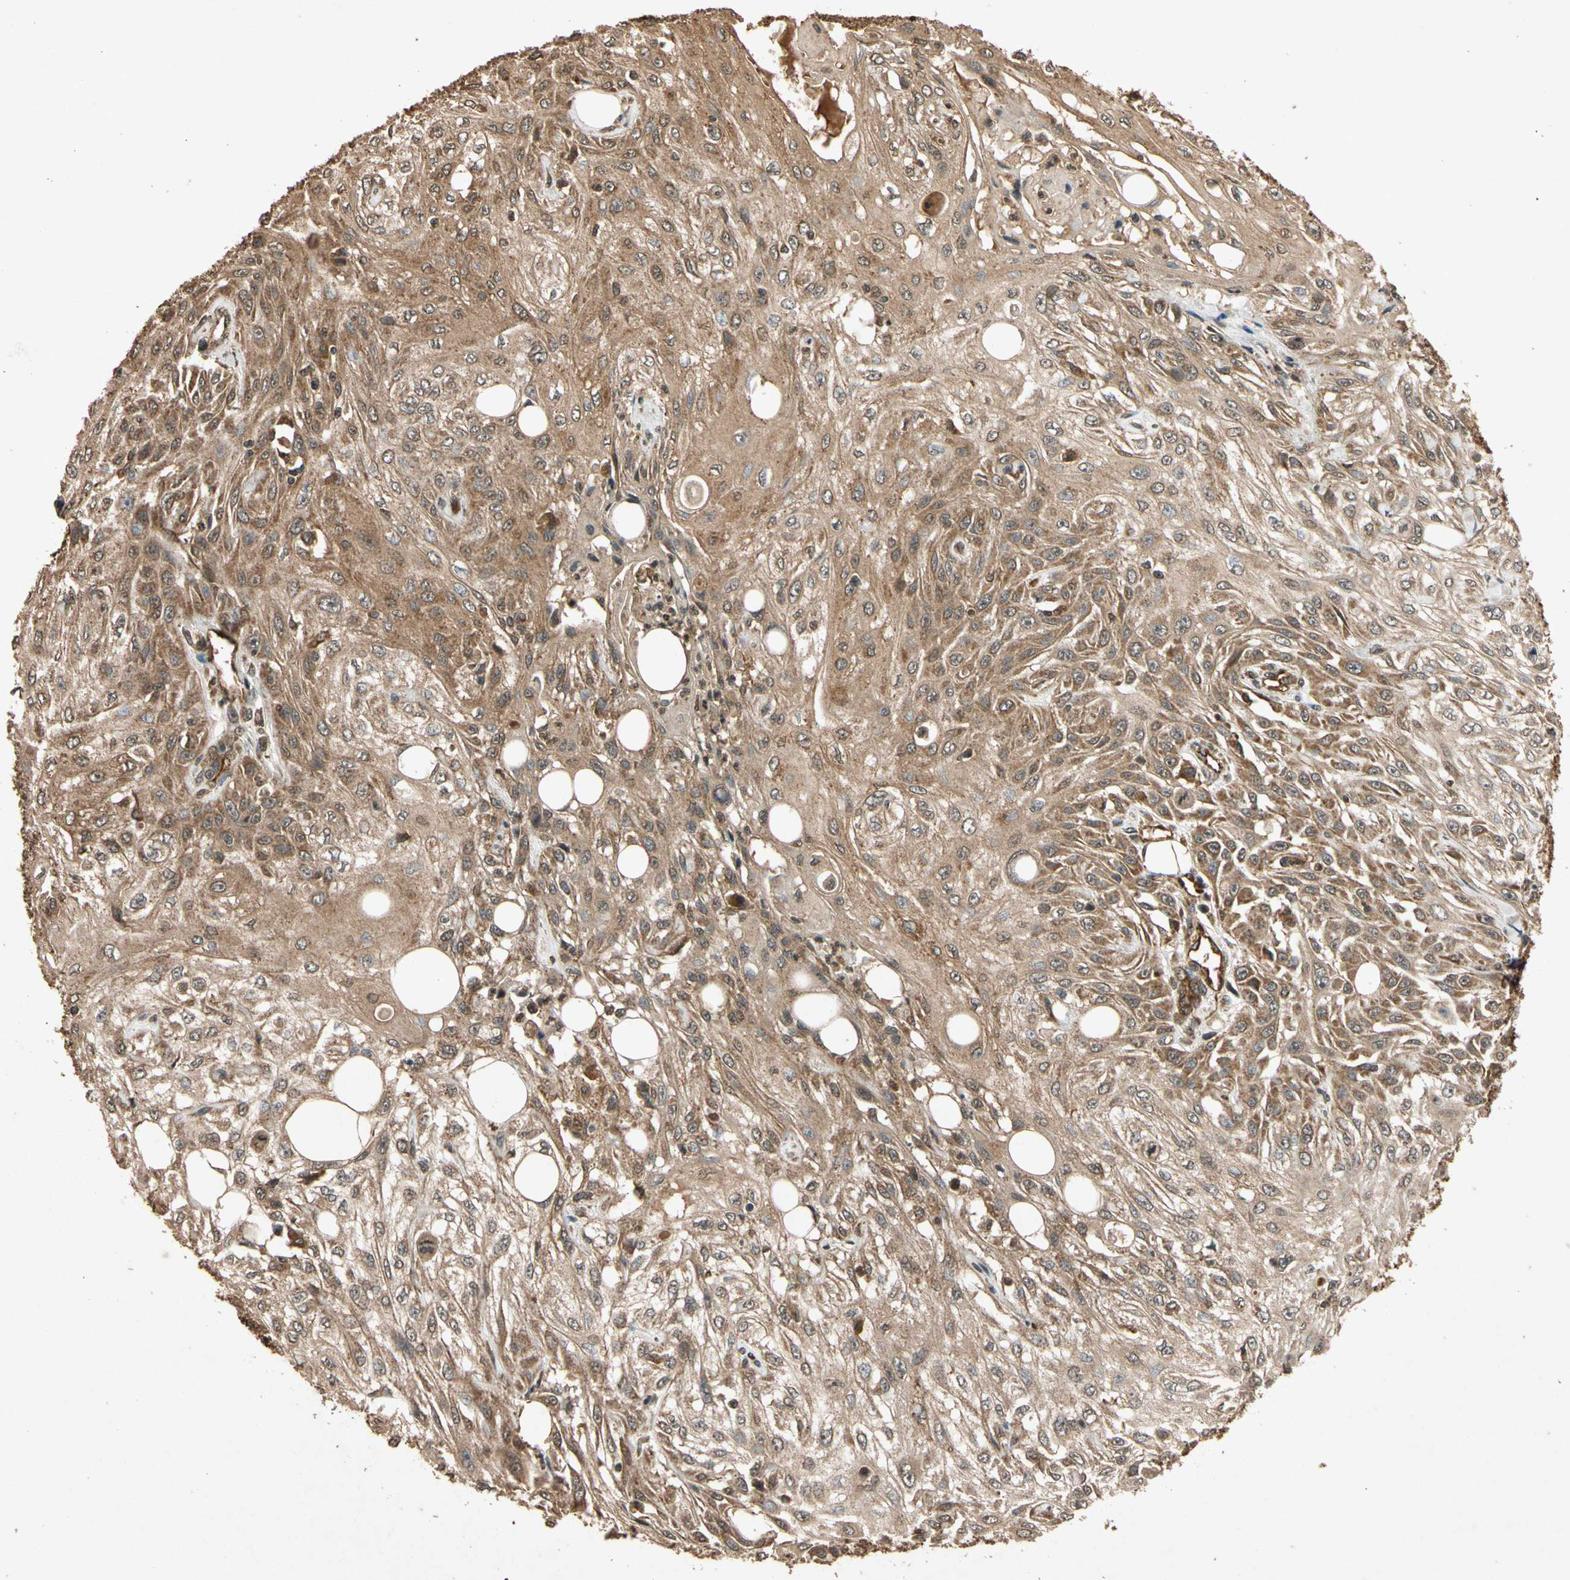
{"staining": {"intensity": "moderate", "quantity": ">75%", "location": "cytoplasmic/membranous"}, "tissue": "skin cancer", "cell_type": "Tumor cells", "image_type": "cancer", "snomed": [{"axis": "morphology", "description": "Squamous cell carcinoma, NOS"}, {"axis": "topography", "description": "Skin"}], "caption": "Immunohistochemical staining of human skin squamous cell carcinoma demonstrates moderate cytoplasmic/membranous protein staining in approximately >75% of tumor cells.", "gene": "TXN2", "patient": {"sex": "male", "age": 75}}